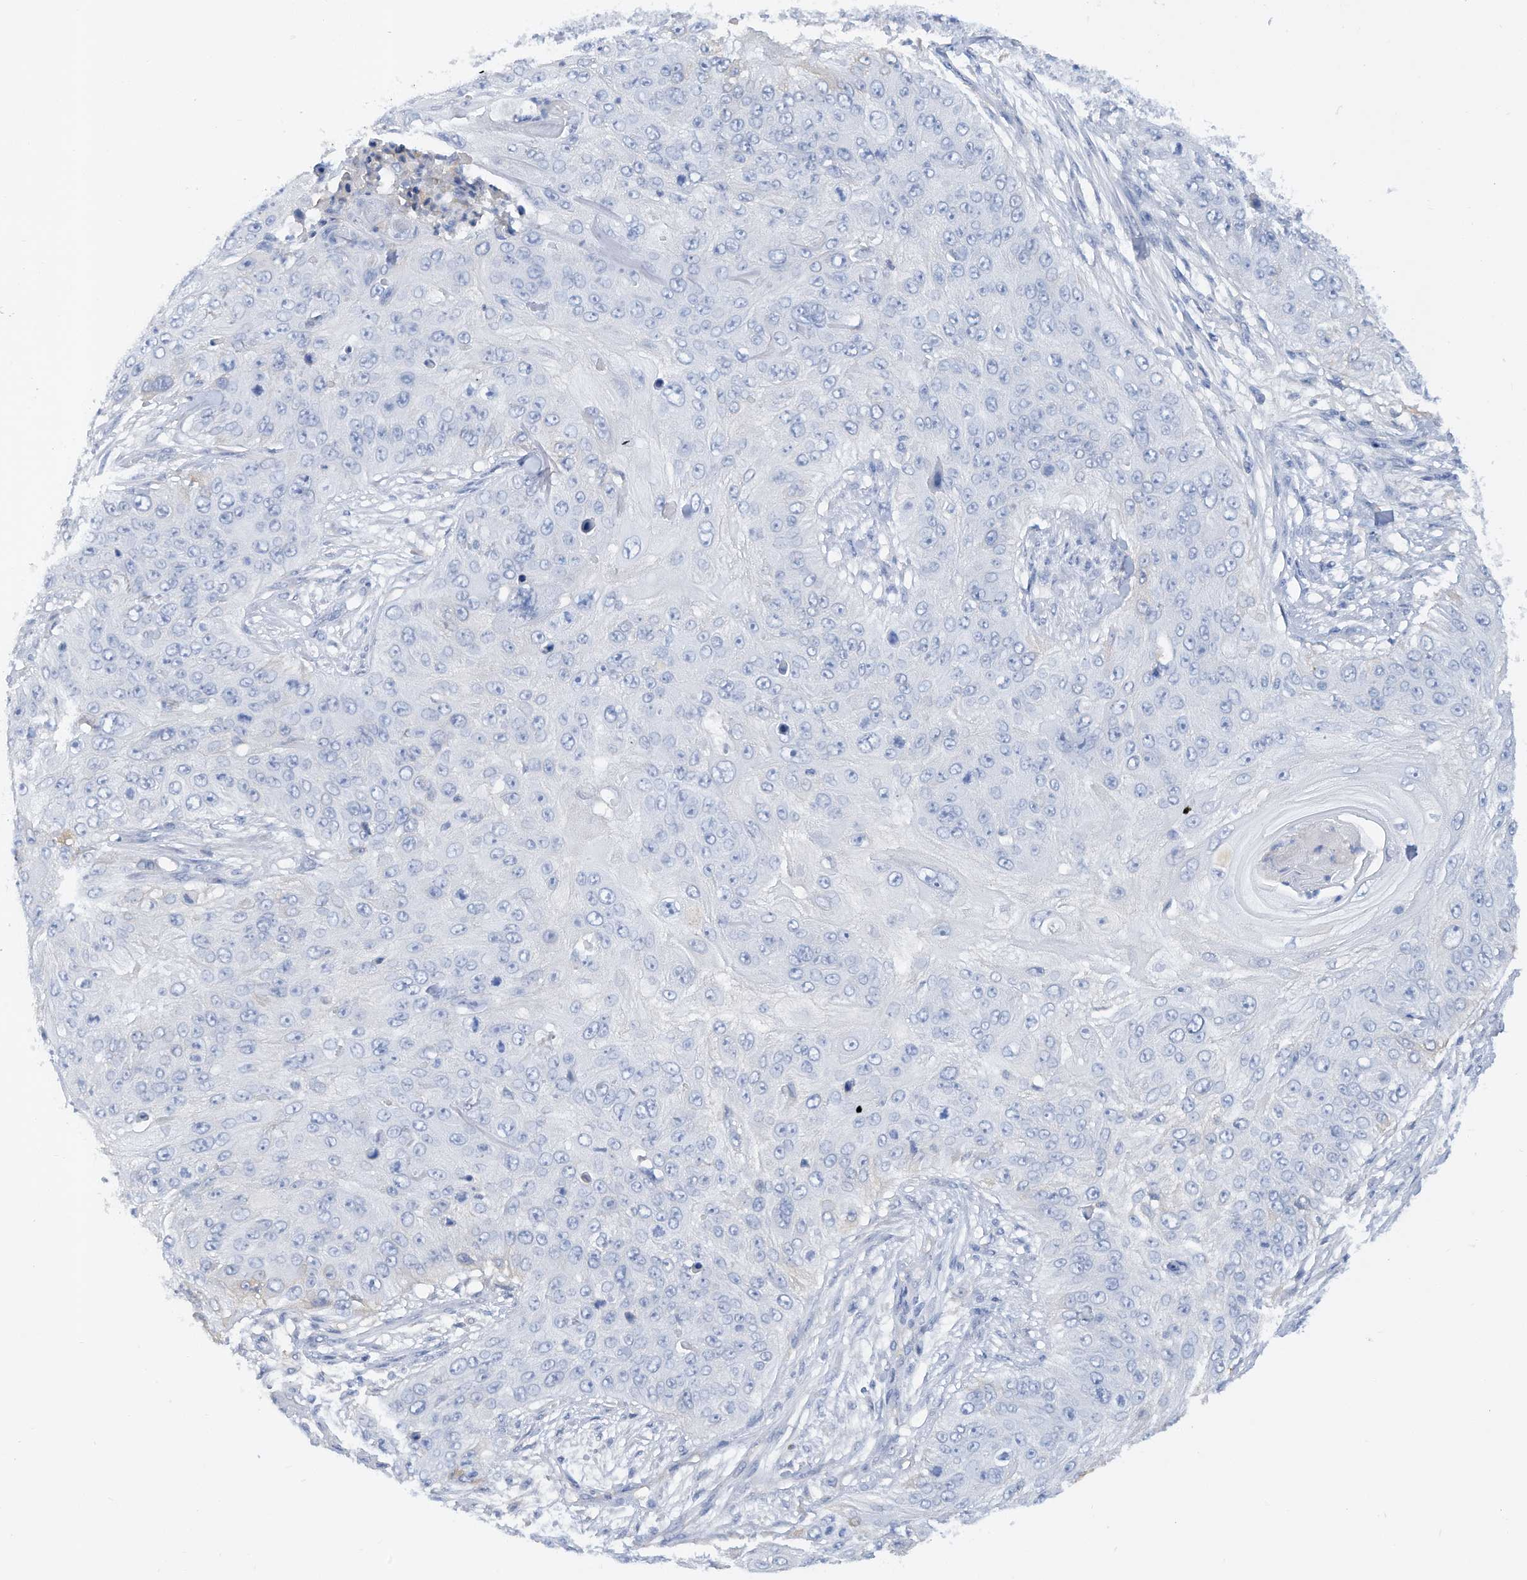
{"staining": {"intensity": "negative", "quantity": "none", "location": "none"}, "tissue": "skin cancer", "cell_type": "Tumor cells", "image_type": "cancer", "snomed": [{"axis": "morphology", "description": "Squamous cell carcinoma, NOS"}, {"axis": "topography", "description": "Skin"}], "caption": "This is an immunohistochemistry (IHC) histopathology image of human squamous cell carcinoma (skin). There is no expression in tumor cells.", "gene": "HAS3", "patient": {"sex": "female", "age": 80}}